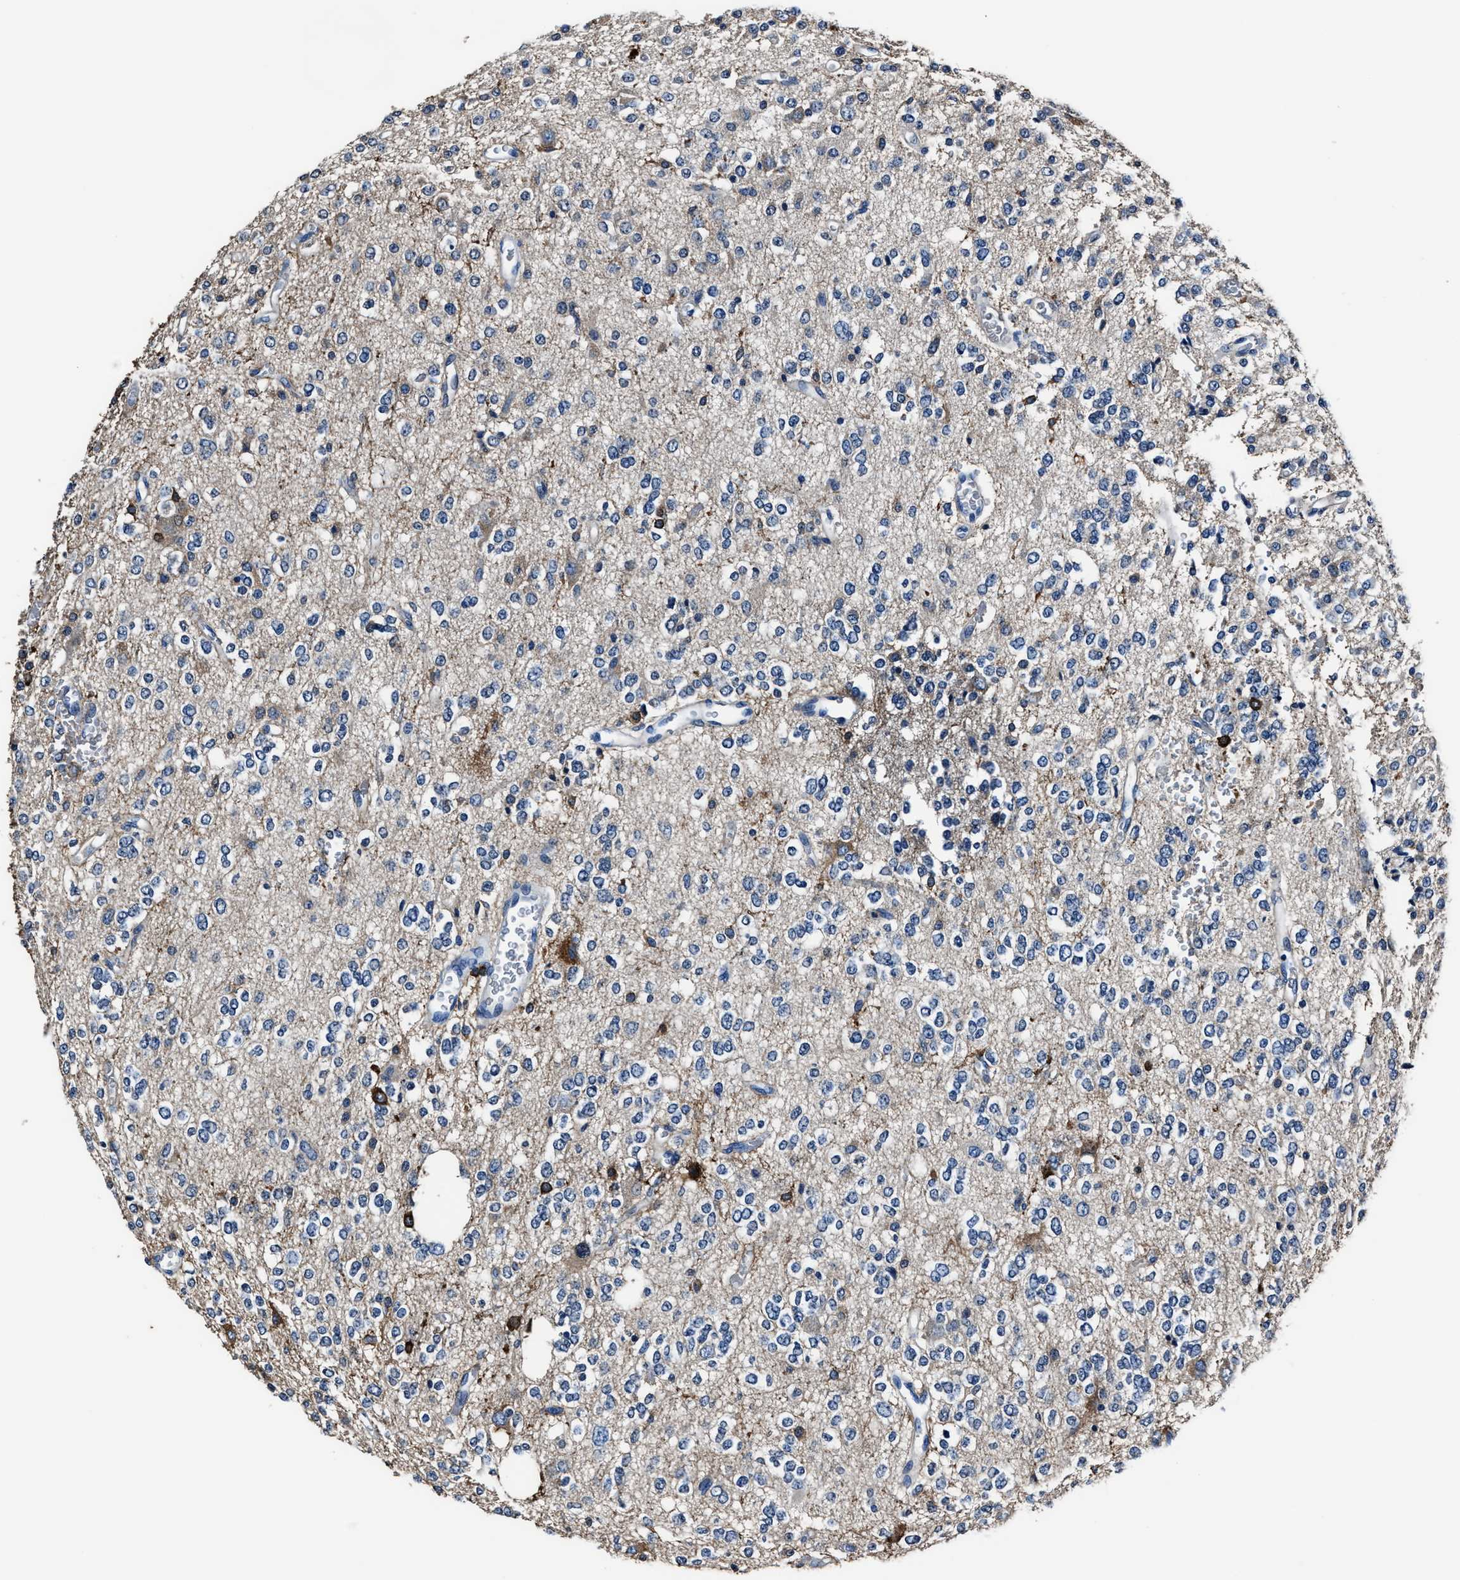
{"staining": {"intensity": "negative", "quantity": "none", "location": "none"}, "tissue": "glioma", "cell_type": "Tumor cells", "image_type": "cancer", "snomed": [{"axis": "morphology", "description": "Glioma, malignant, Low grade"}, {"axis": "topography", "description": "Brain"}], "caption": "Glioma stained for a protein using IHC shows no expression tumor cells.", "gene": "FTL", "patient": {"sex": "male", "age": 38}}